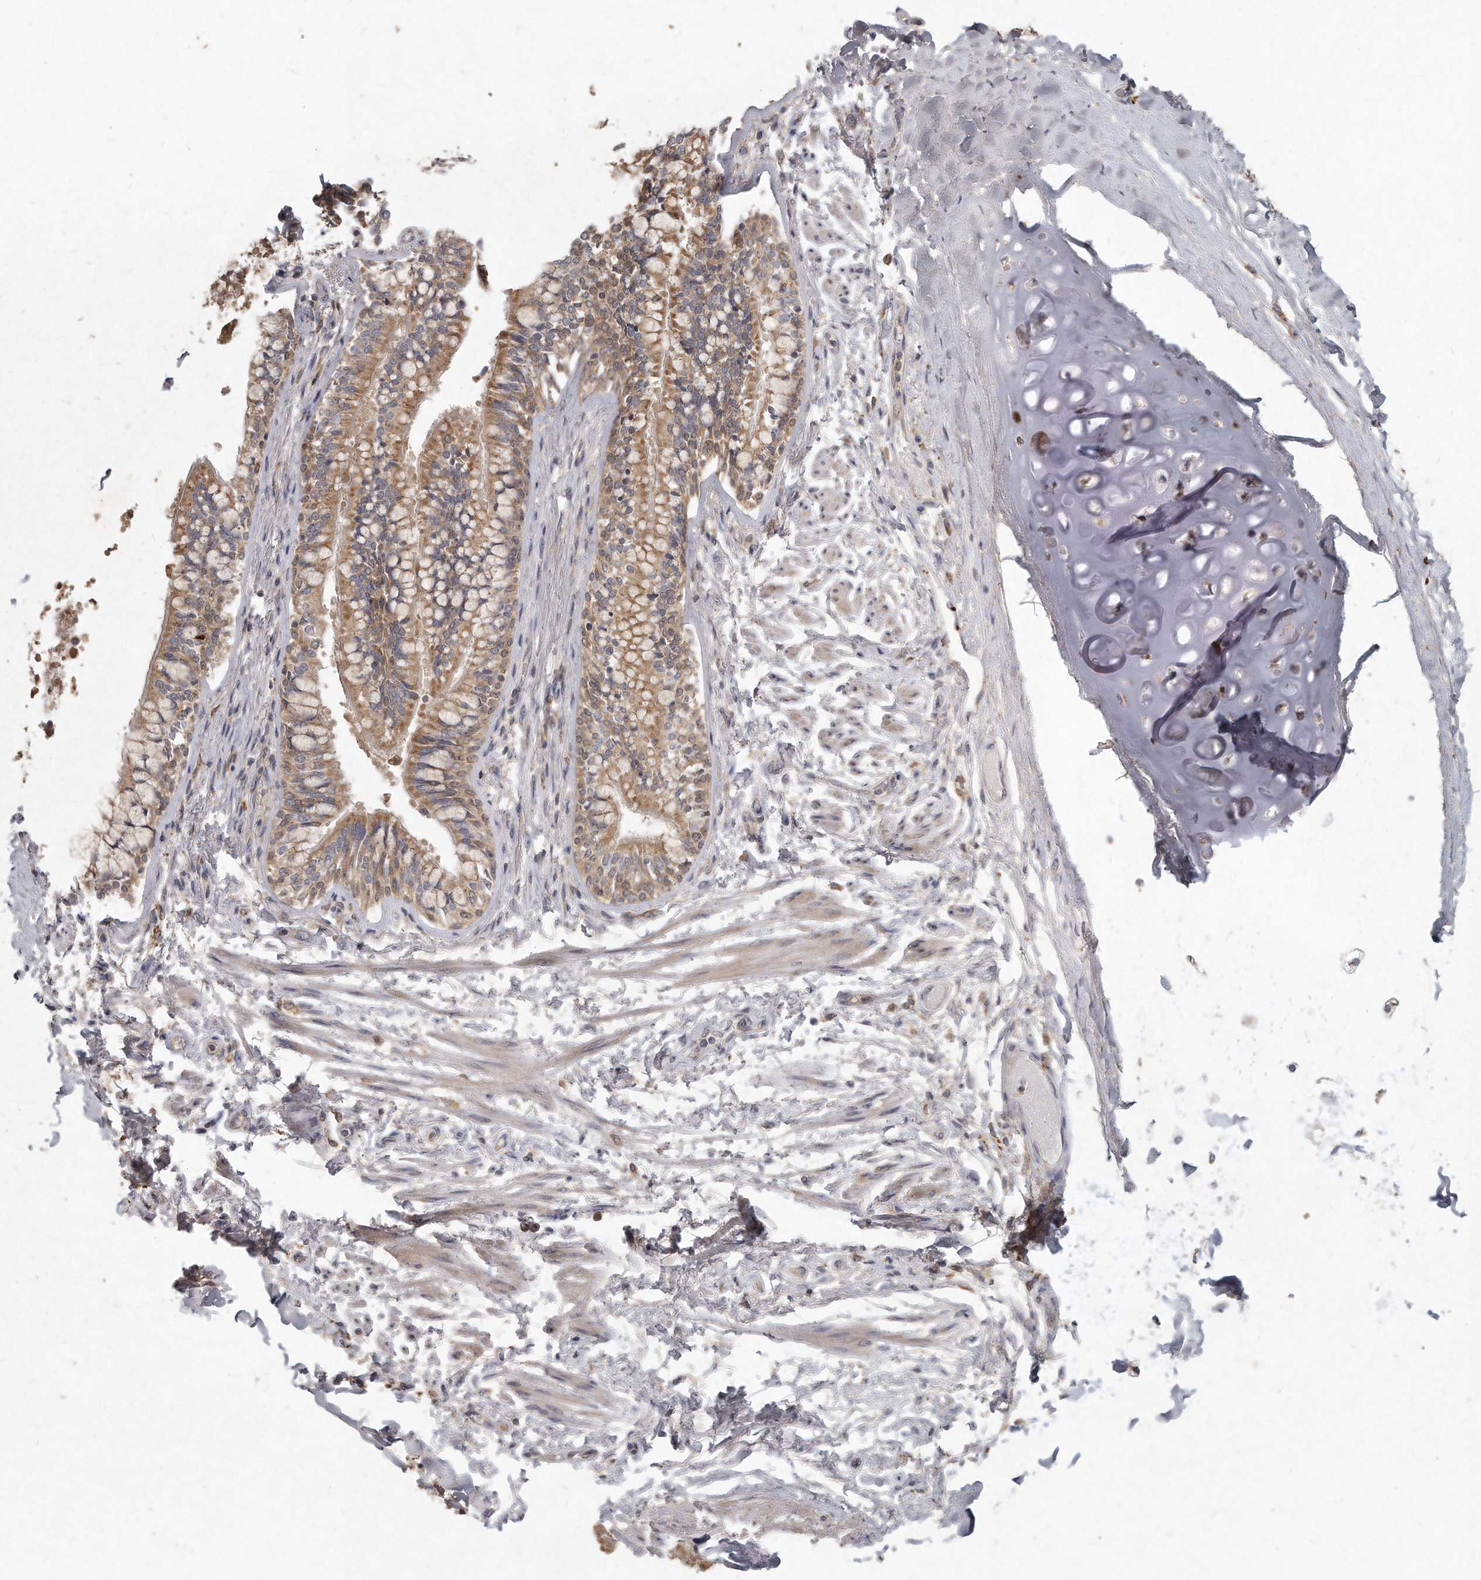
{"staining": {"intensity": "moderate", "quantity": ">75%", "location": "cytoplasmic/membranous"}, "tissue": "bronchus", "cell_type": "Respiratory epithelial cells", "image_type": "normal", "snomed": [{"axis": "morphology", "description": "Normal tissue, NOS"}, {"axis": "morphology", "description": "Inflammation, NOS"}, {"axis": "topography", "description": "Lung"}], "caption": "Benign bronchus was stained to show a protein in brown. There is medium levels of moderate cytoplasmic/membranous staining in approximately >75% of respiratory epithelial cells.", "gene": "LGALS8", "patient": {"sex": "female", "age": 46}}